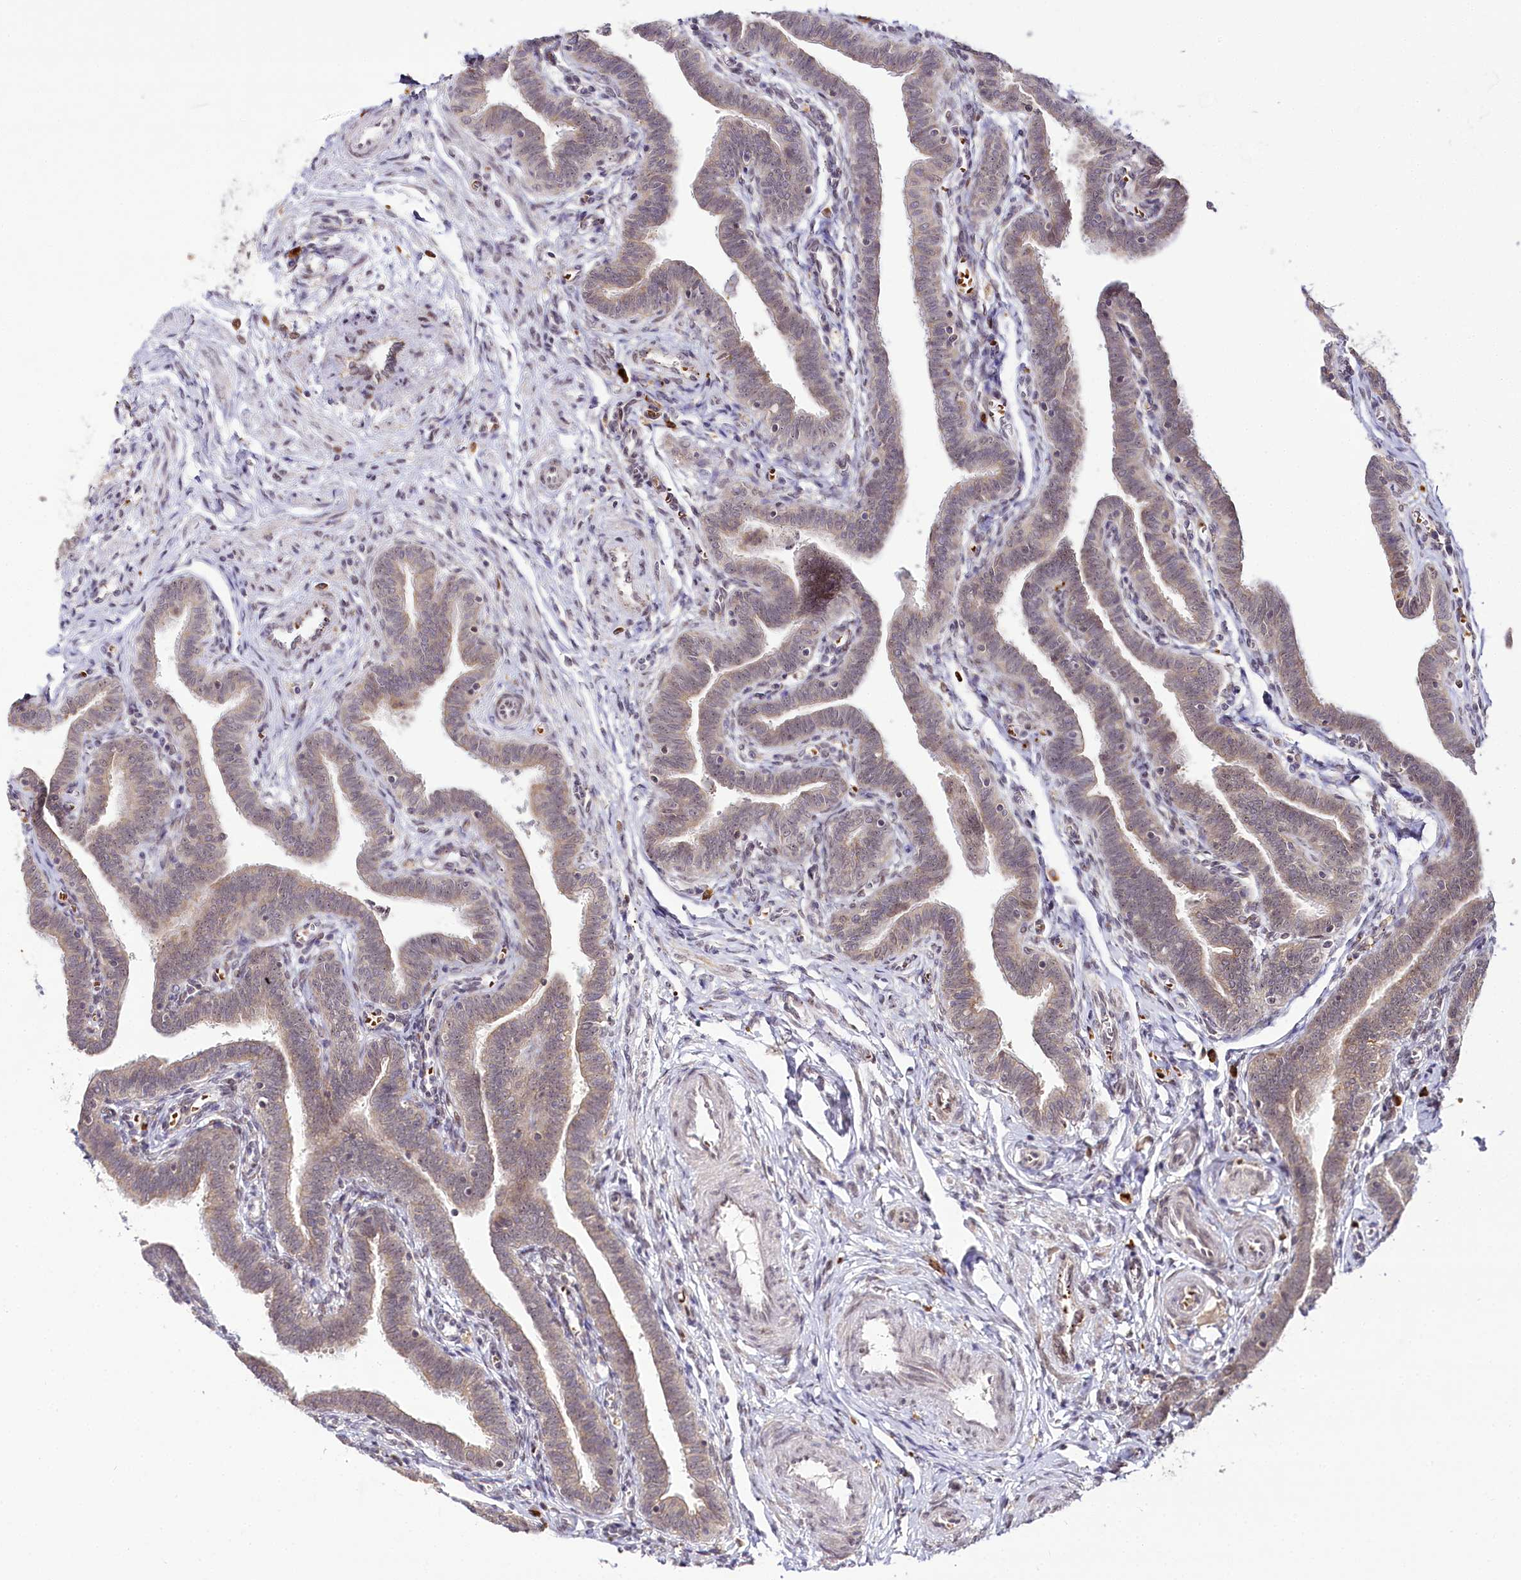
{"staining": {"intensity": "moderate", "quantity": ">75%", "location": "cytoplasmic/membranous,nuclear"}, "tissue": "fallopian tube", "cell_type": "Glandular cells", "image_type": "normal", "snomed": [{"axis": "morphology", "description": "Normal tissue, NOS"}, {"axis": "topography", "description": "Fallopian tube"}], "caption": "Protein expression analysis of benign fallopian tube demonstrates moderate cytoplasmic/membranous,nuclear staining in approximately >75% of glandular cells.", "gene": "WDR36", "patient": {"sex": "female", "age": 36}}